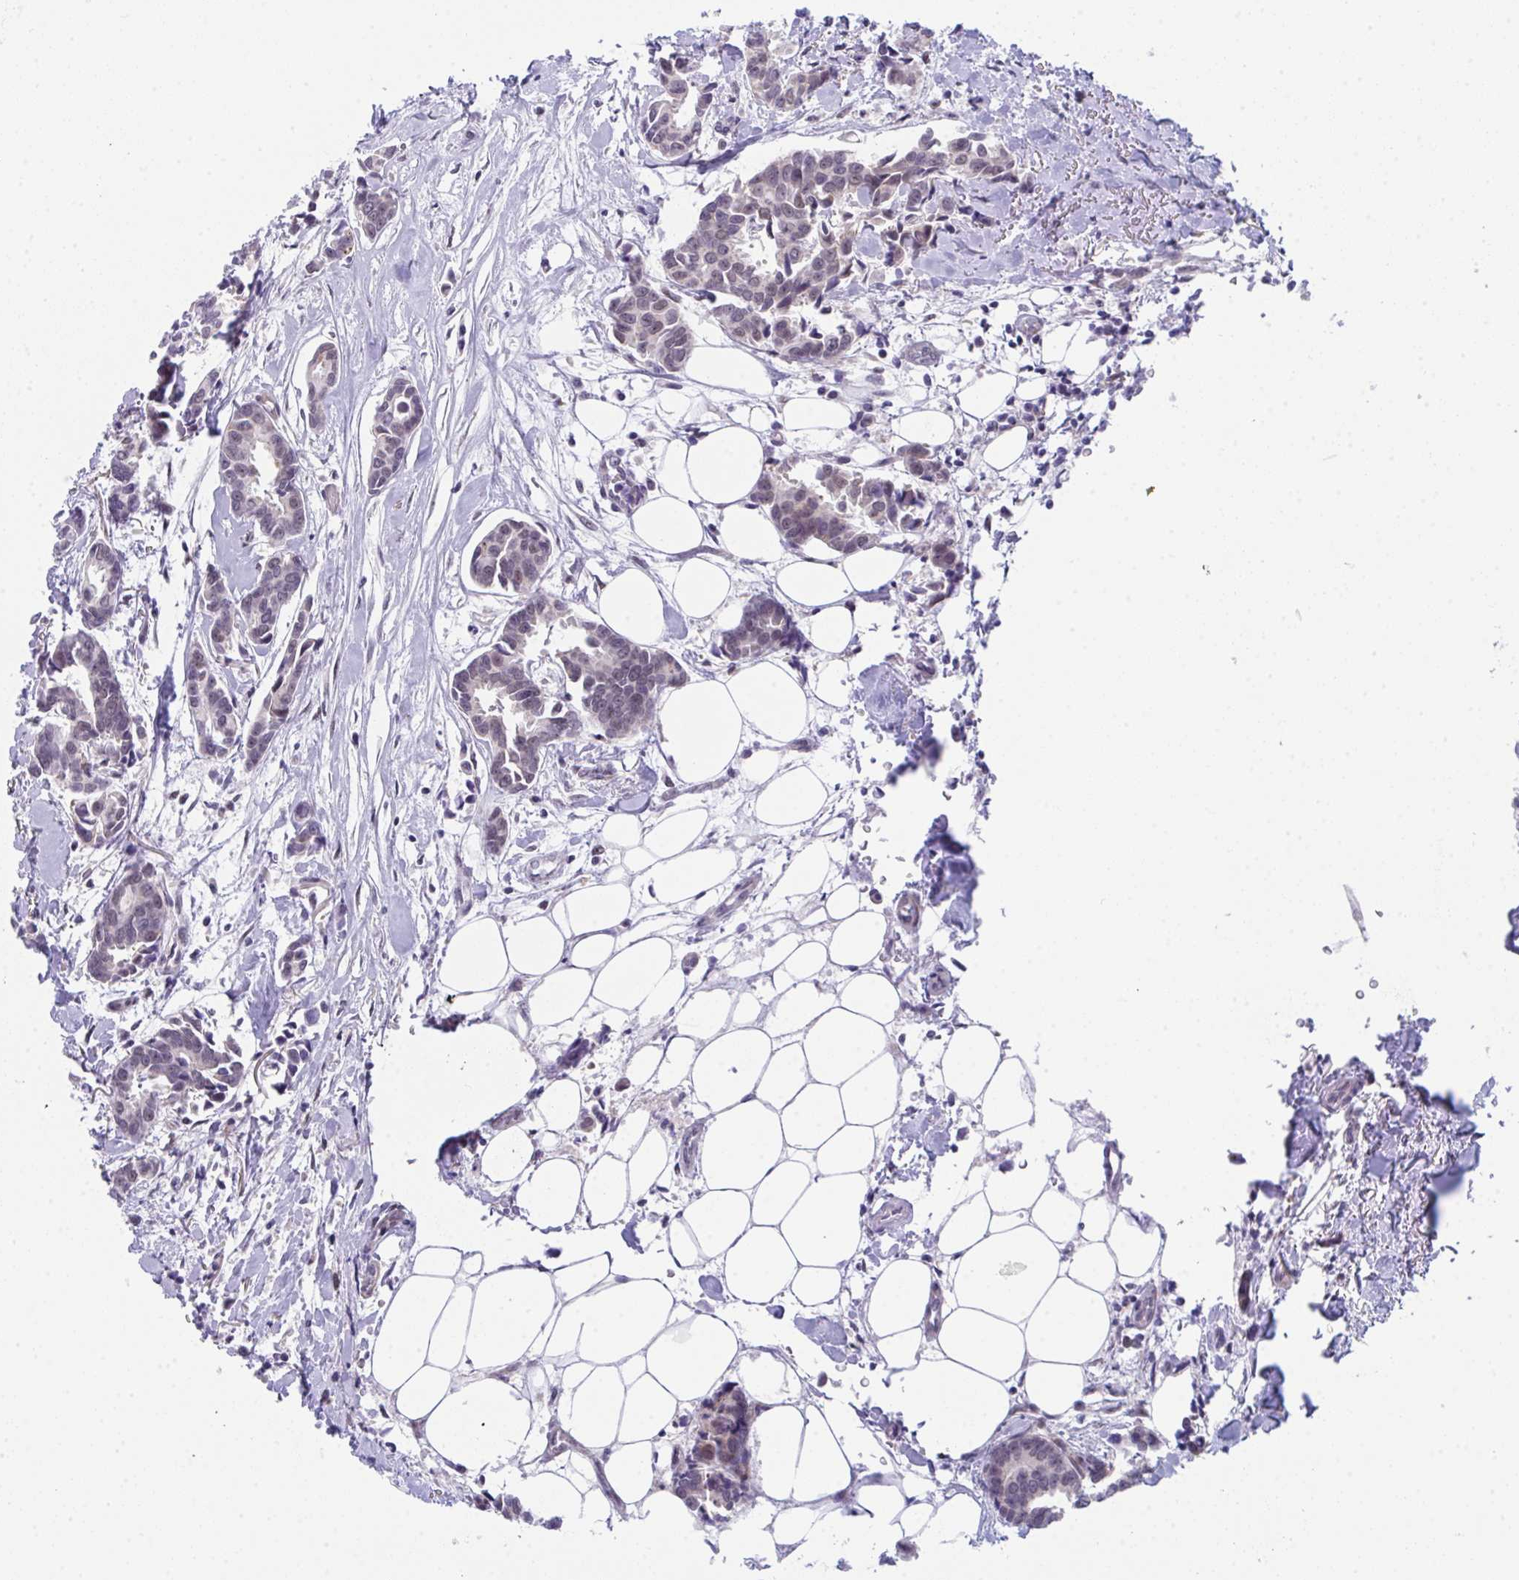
{"staining": {"intensity": "negative", "quantity": "none", "location": "none"}, "tissue": "breast cancer", "cell_type": "Tumor cells", "image_type": "cancer", "snomed": [{"axis": "morphology", "description": "Duct carcinoma"}, {"axis": "topography", "description": "Breast"}], "caption": "Breast cancer was stained to show a protein in brown. There is no significant staining in tumor cells.", "gene": "CDK13", "patient": {"sex": "female", "age": 73}}